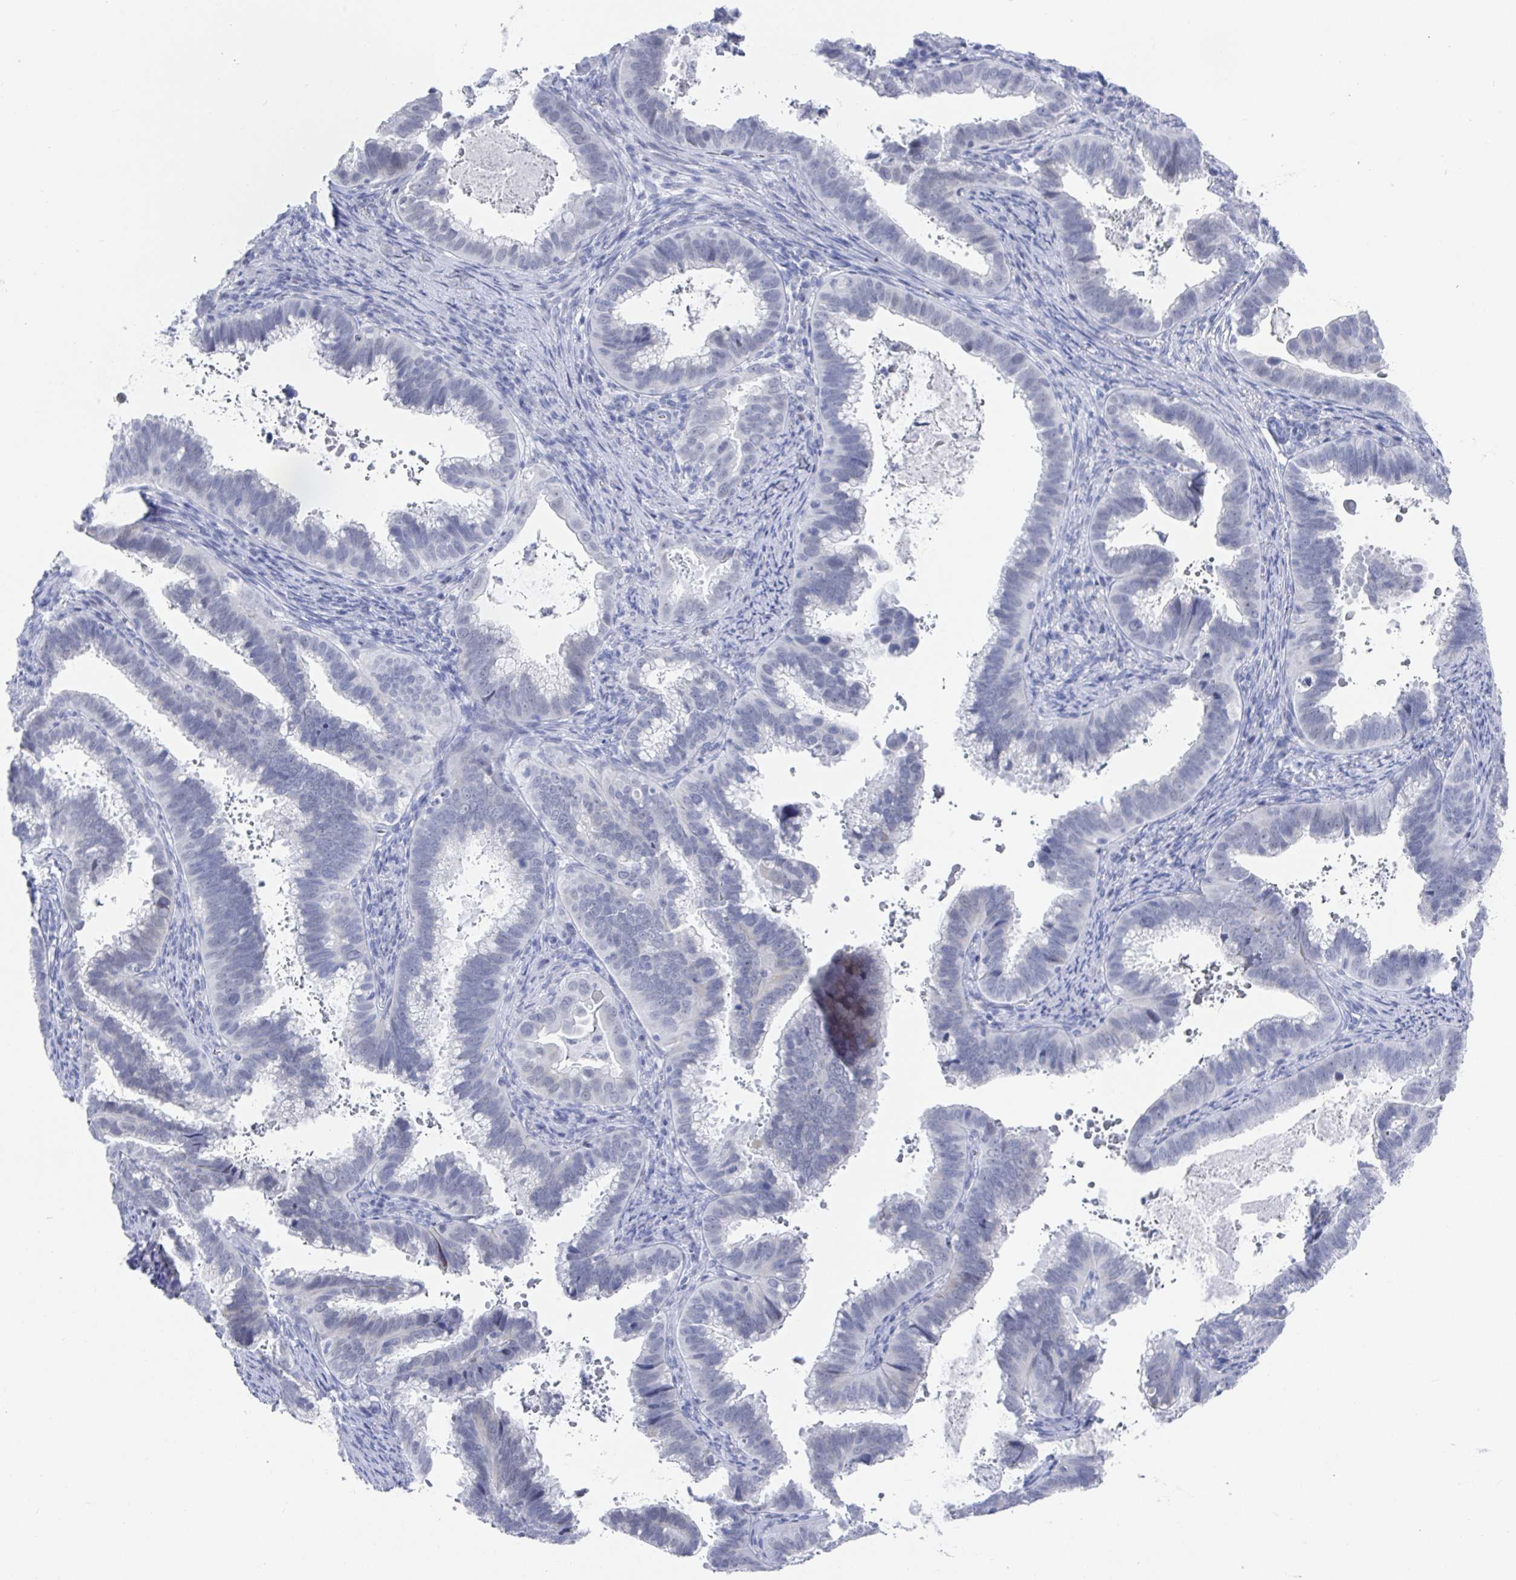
{"staining": {"intensity": "negative", "quantity": "none", "location": "none"}, "tissue": "cervical cancer", "cell_type": "Tumor cells", "image_type": "cancer", "snomed": [{"axis": "morphology", "description": "Adenocarcinoma, NOS"}, {"axis": "topography", "description": "Cervix"}], "caption": "DAB (3,3'-diaminobenzidine) immunohistochemical staining of human adenocarcinoma (cervical) reveals no significant positivity in tumor cells.", "gene": "CAMKV", "patient": {"sex": "female", "age": 61}}